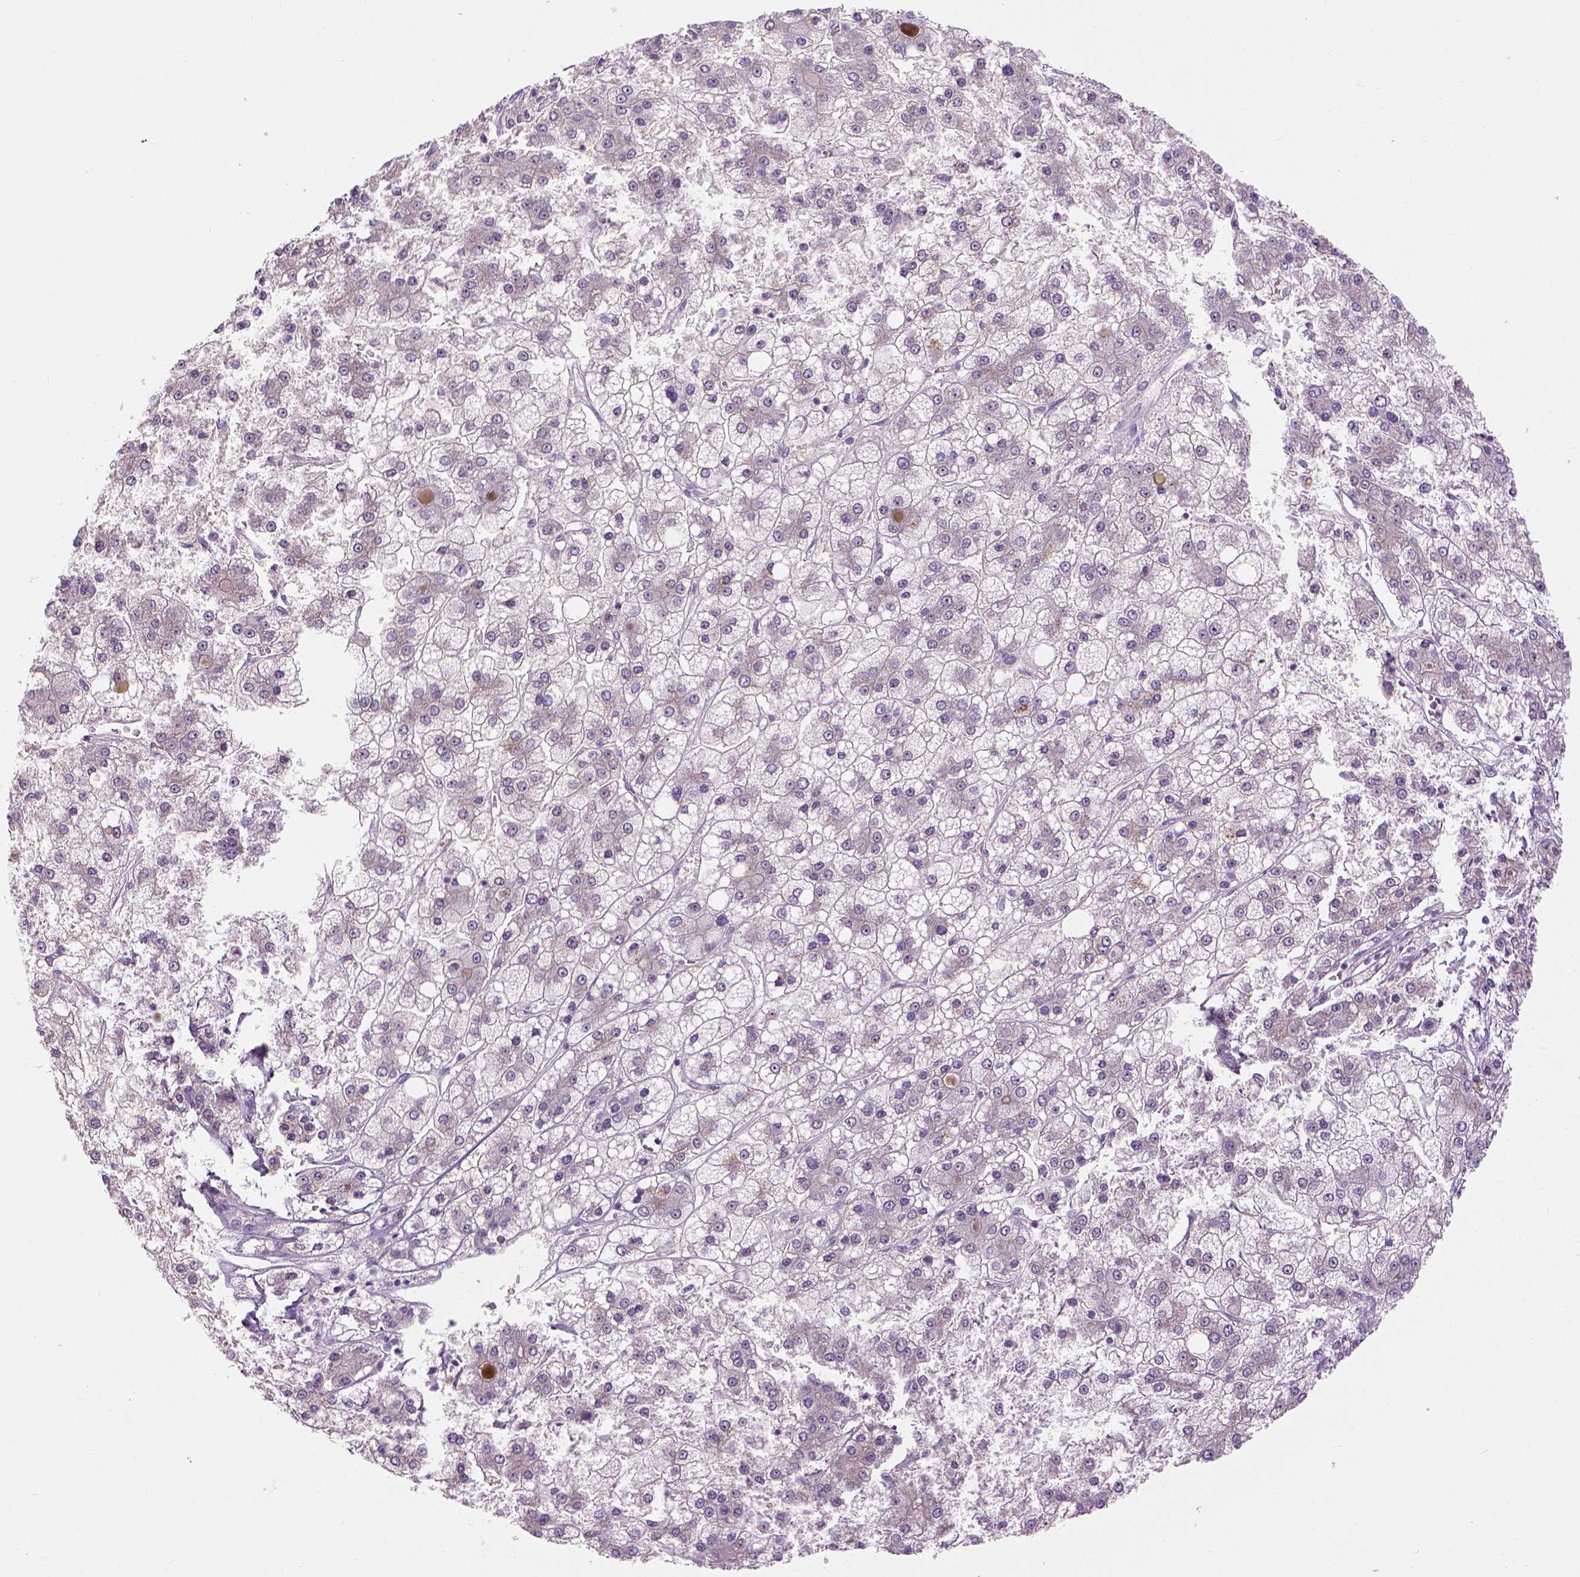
{"staining": {"intensity": "negative", "quantity": "none", "location": "none"}, "tissue": "liver cancer", "cell_type": "Tumor cells", "image_type": "cancer", "snomed": [{"axis": "morphology", "description": "Carcinoma, Hepatocellular, NOS"}, {"axis": "topography", "description": "Liver"}], "caption": "This is a micrograph of immunohistochemistry (IHC) staining of liver cancer (hepatocellular carcinoma), which shows no positivity in tumor cells. Nuclei are stained in blue.", "gene": "UTP4", "patient": {"sex": "male", "age": 73}}